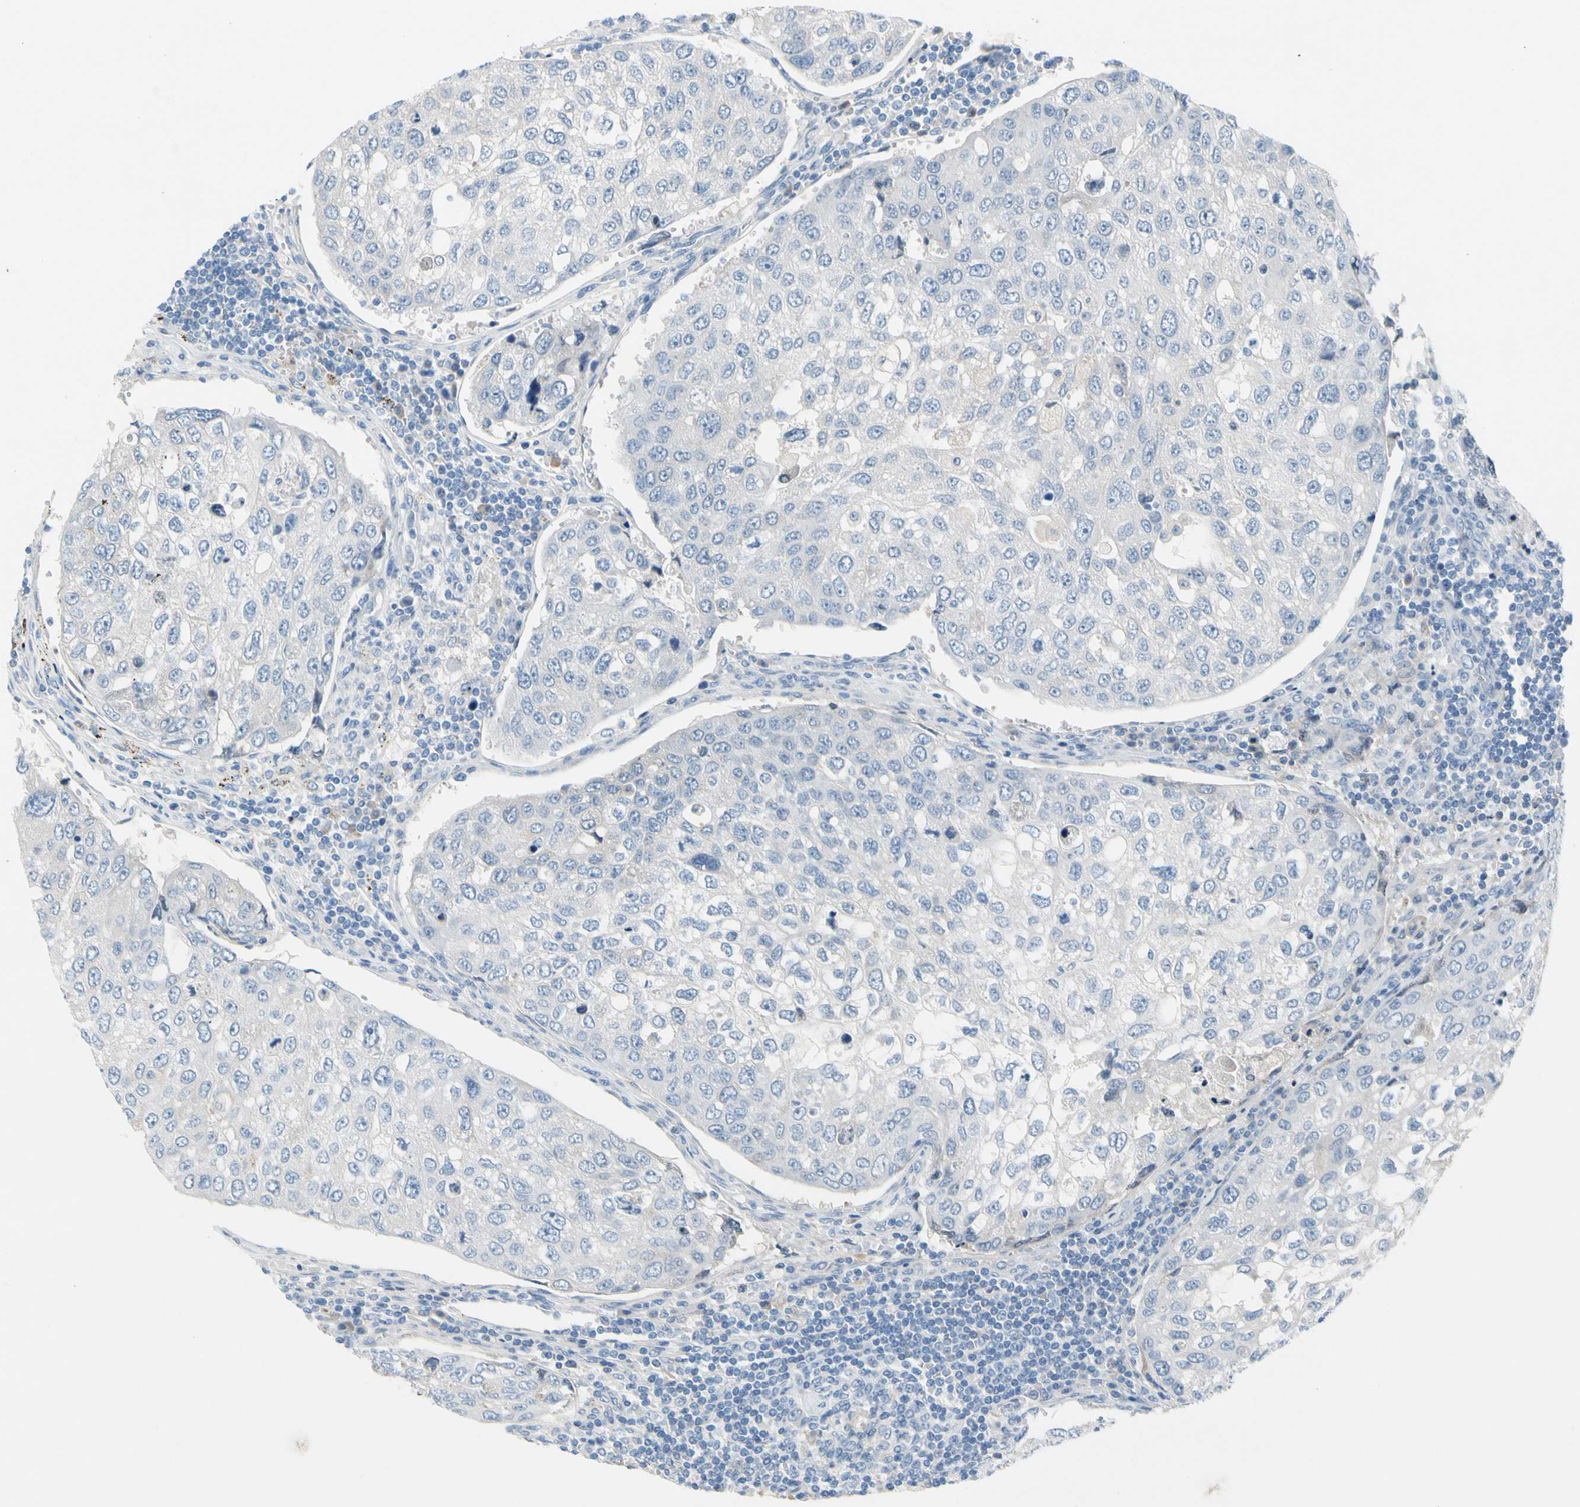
{"staining": {"intensity": "negative", "quantity": "none", "location": "none"}, "tissue": "urothelial cancer", "cell_type": "Tumor cells", "image_type": "cancer", "snomed": [{"axis": "morphology", "description": "Urothelial carcinoma, High grade"}, {"axis": "topography", "description": "Lymph node"}, {"axis": "topography", "description": "Urinary bladder"}], "caption": "An image of urothelial carcinoma (high-grade) stained for a protein reveals no brown staining in tumor cells. Nuclei are stained in blue.", "gene": "CNDP1", "patient": {"sex": "male", "age": 51}}